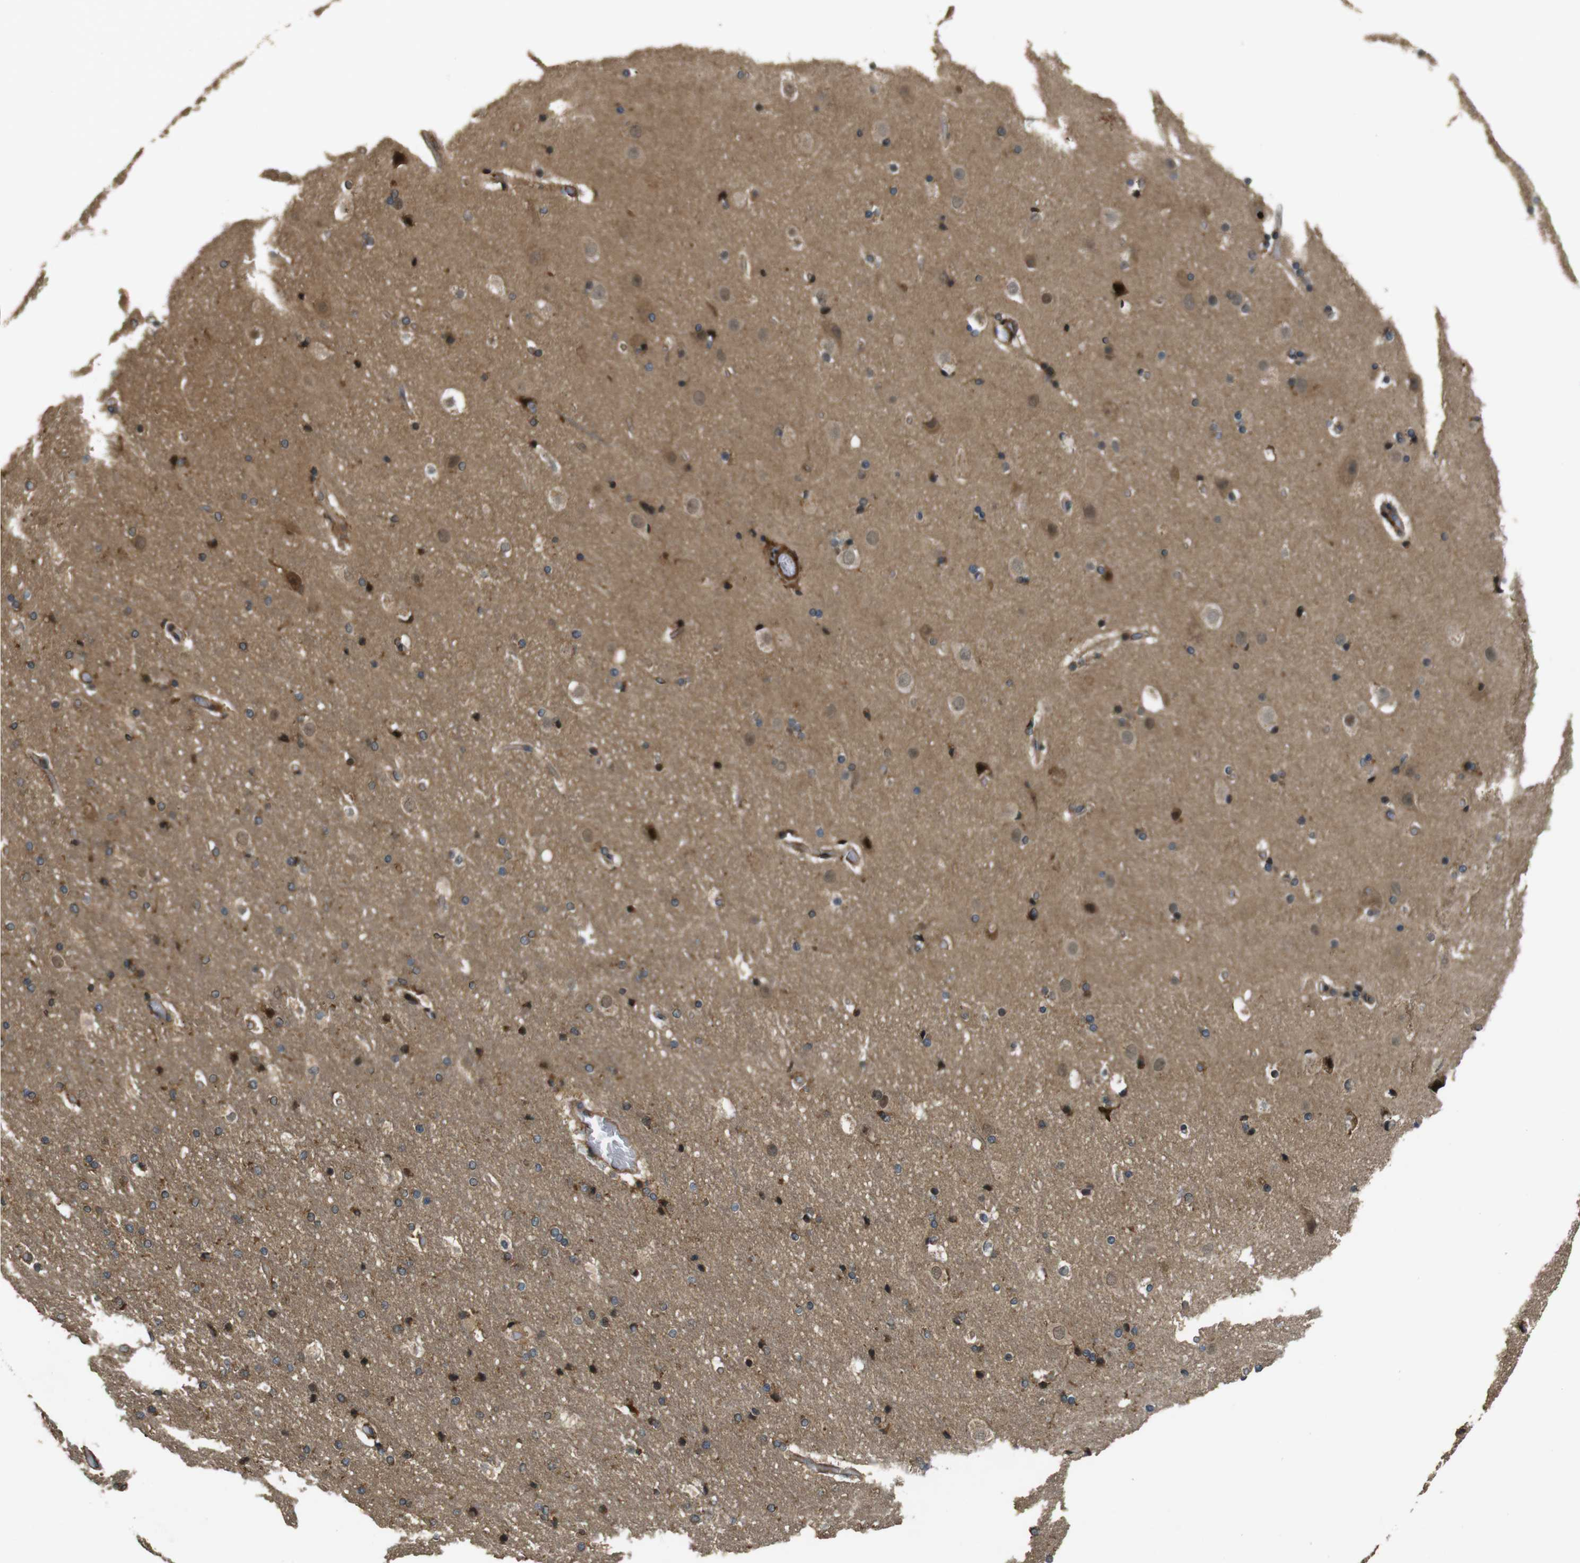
{"staining": {"intensity": "moderate", "quantity": ">75%", "location": "cytoplasmic/membranous,nuclear"}, "tissue": "cerebral cortex", "cell_type": "Endothelial cells", "image_type": "normal", "snomed": [{"axis": "morphology", "description": "Normal tissue, NOS"}, {"axis": "topography", "description": "Cerebral cortex"}], "caption": "Cerebral cortex stained with a brown dye shows moderate cytoplasmic/membranous,nuclear positive expression in about >75% of endothelial cells.", "gene": "BNIP3", "patient": {"sex": "male", "age": 57}}